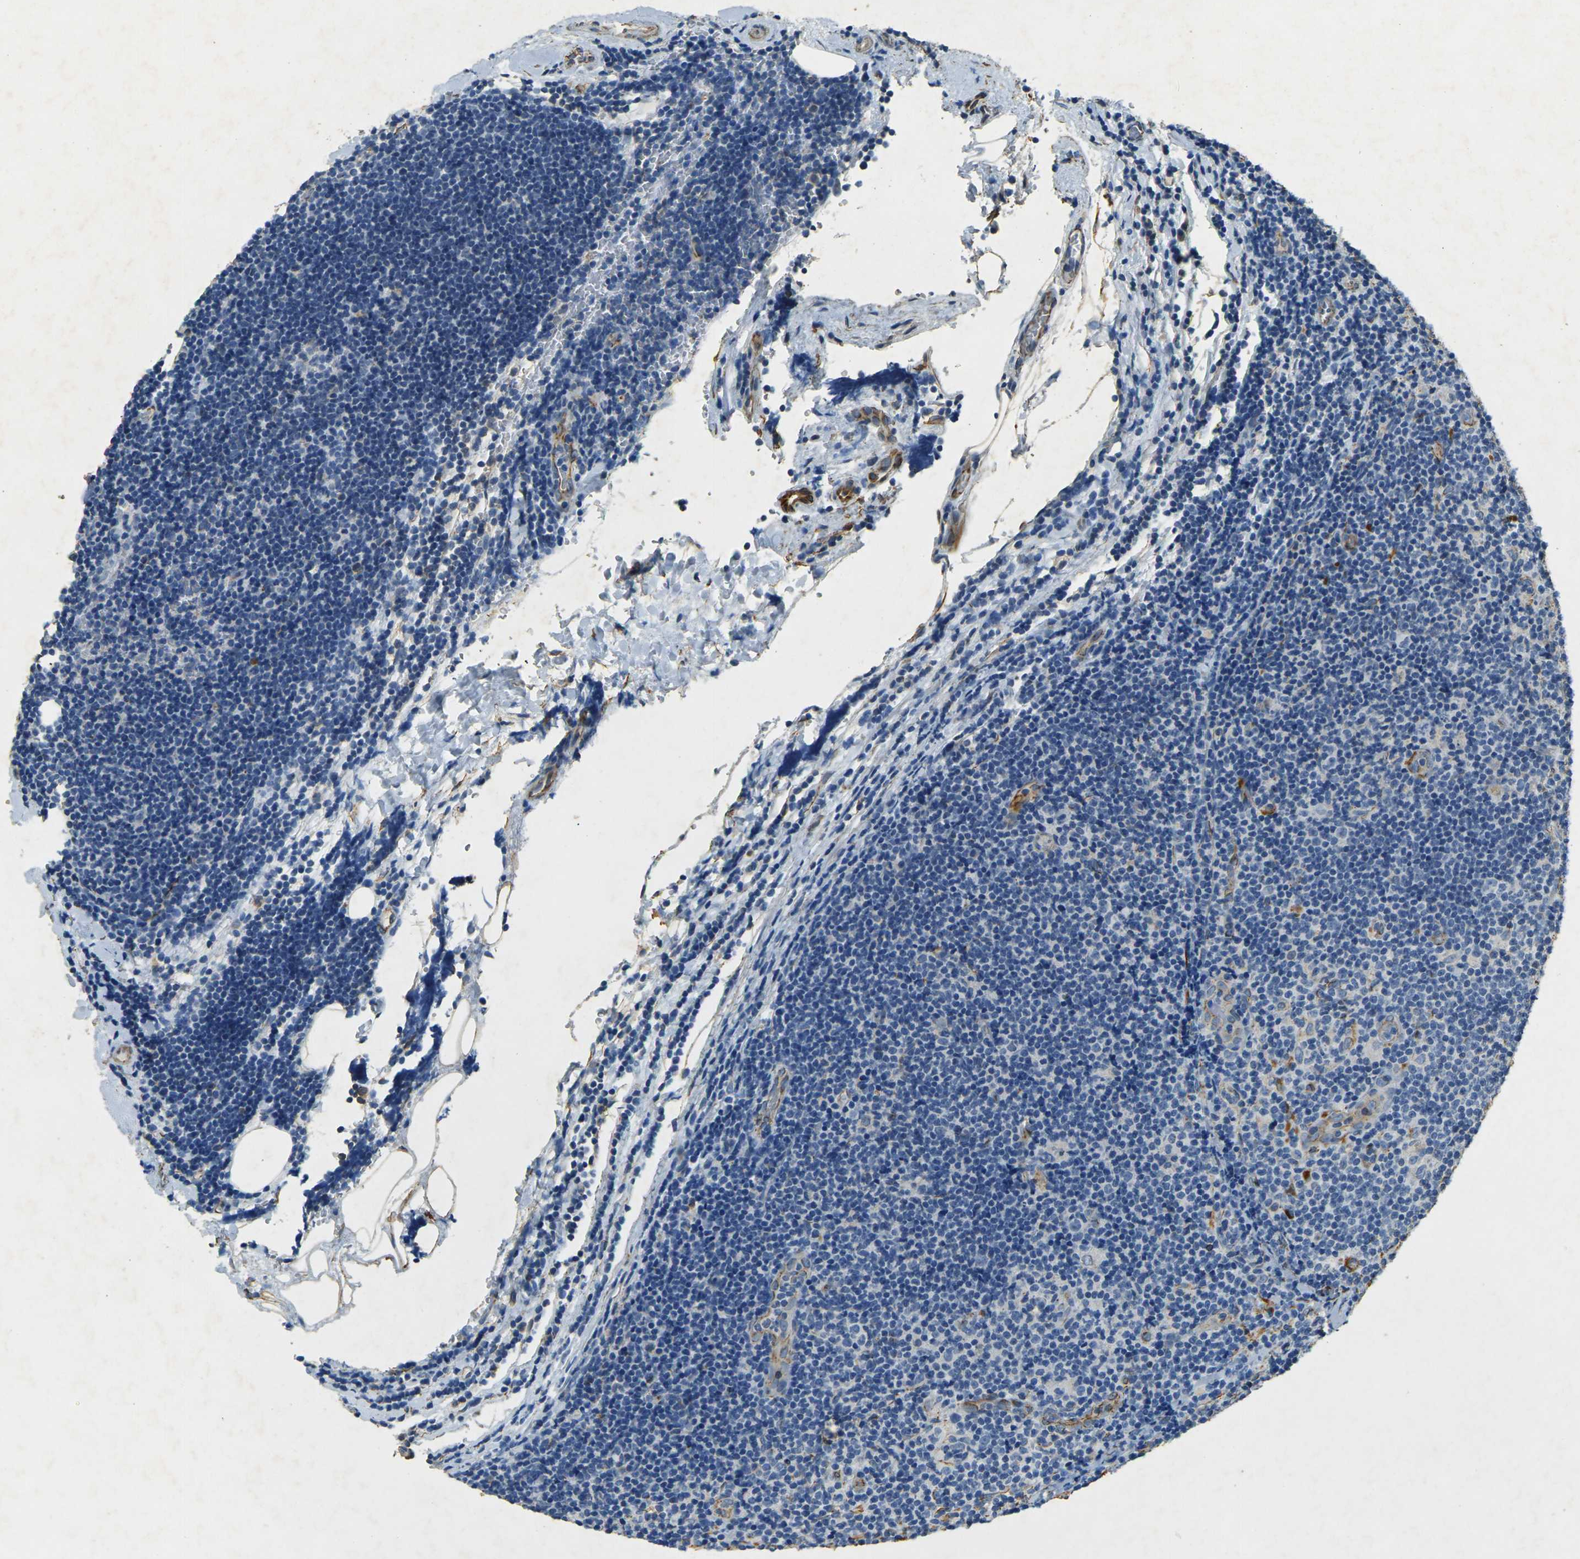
{"staining": {"intensity": "negative", "quantity": "none", "location": "none"}, "tissue": "lymphoma", "cell_type": "Tumor cells", "image_type": "cancer", "snomed": [{"axis": "morphology", "description": "Malignant lymphoma, non-Hodgkin's type, Low grade"}, {"axis": "topography", "description": "Lymph node"}], "caption": "Protein analysis of low-grade malignant lymphoma, non-Hodgkin's type reveals no significant staining in tumor cells.", "gene": "SORT1", "patient": {"sex": "male", "age": 83}}